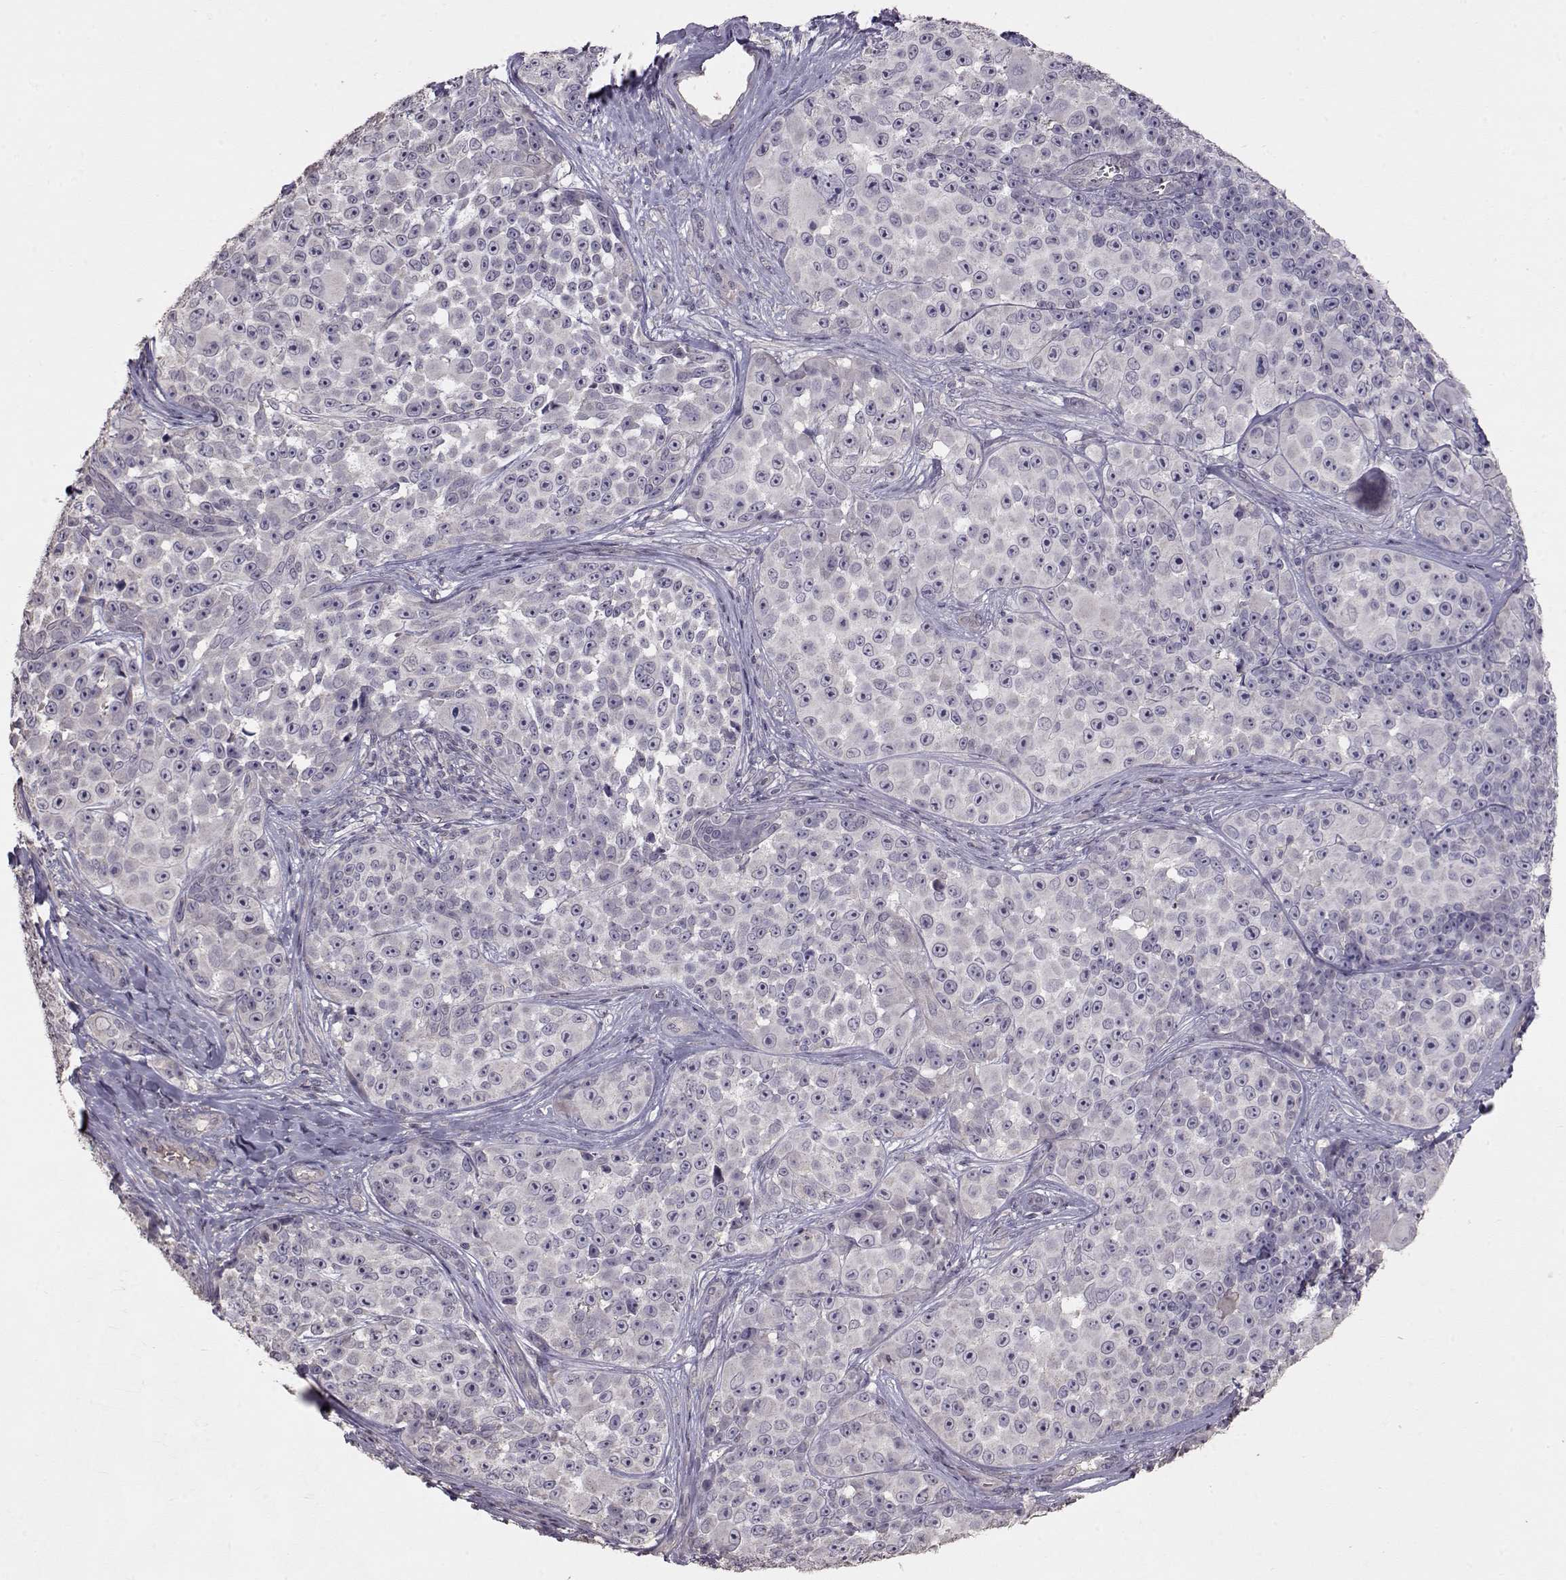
{"staining": {"intensity": "negative", "quantity": "none", "location": "none"}, "tissue": "melanoma", "cell_type": "Tumor cells", "image_type": "cancer", "snomed": [{"axis": "morphology", "description": "Malignant melanoma, NOS"}, {"axis": "topography", "description": "Skin"}], "caption": "Tumor cells are negative for brown protein staining in malignant melanoma. (DAB (3,3'-diaminobenzidine) immunohistochemistry (IHC) with hematoxylin counter stain).", "gene": "PMCH", "patient": {"sex": "female", "age": 88}}